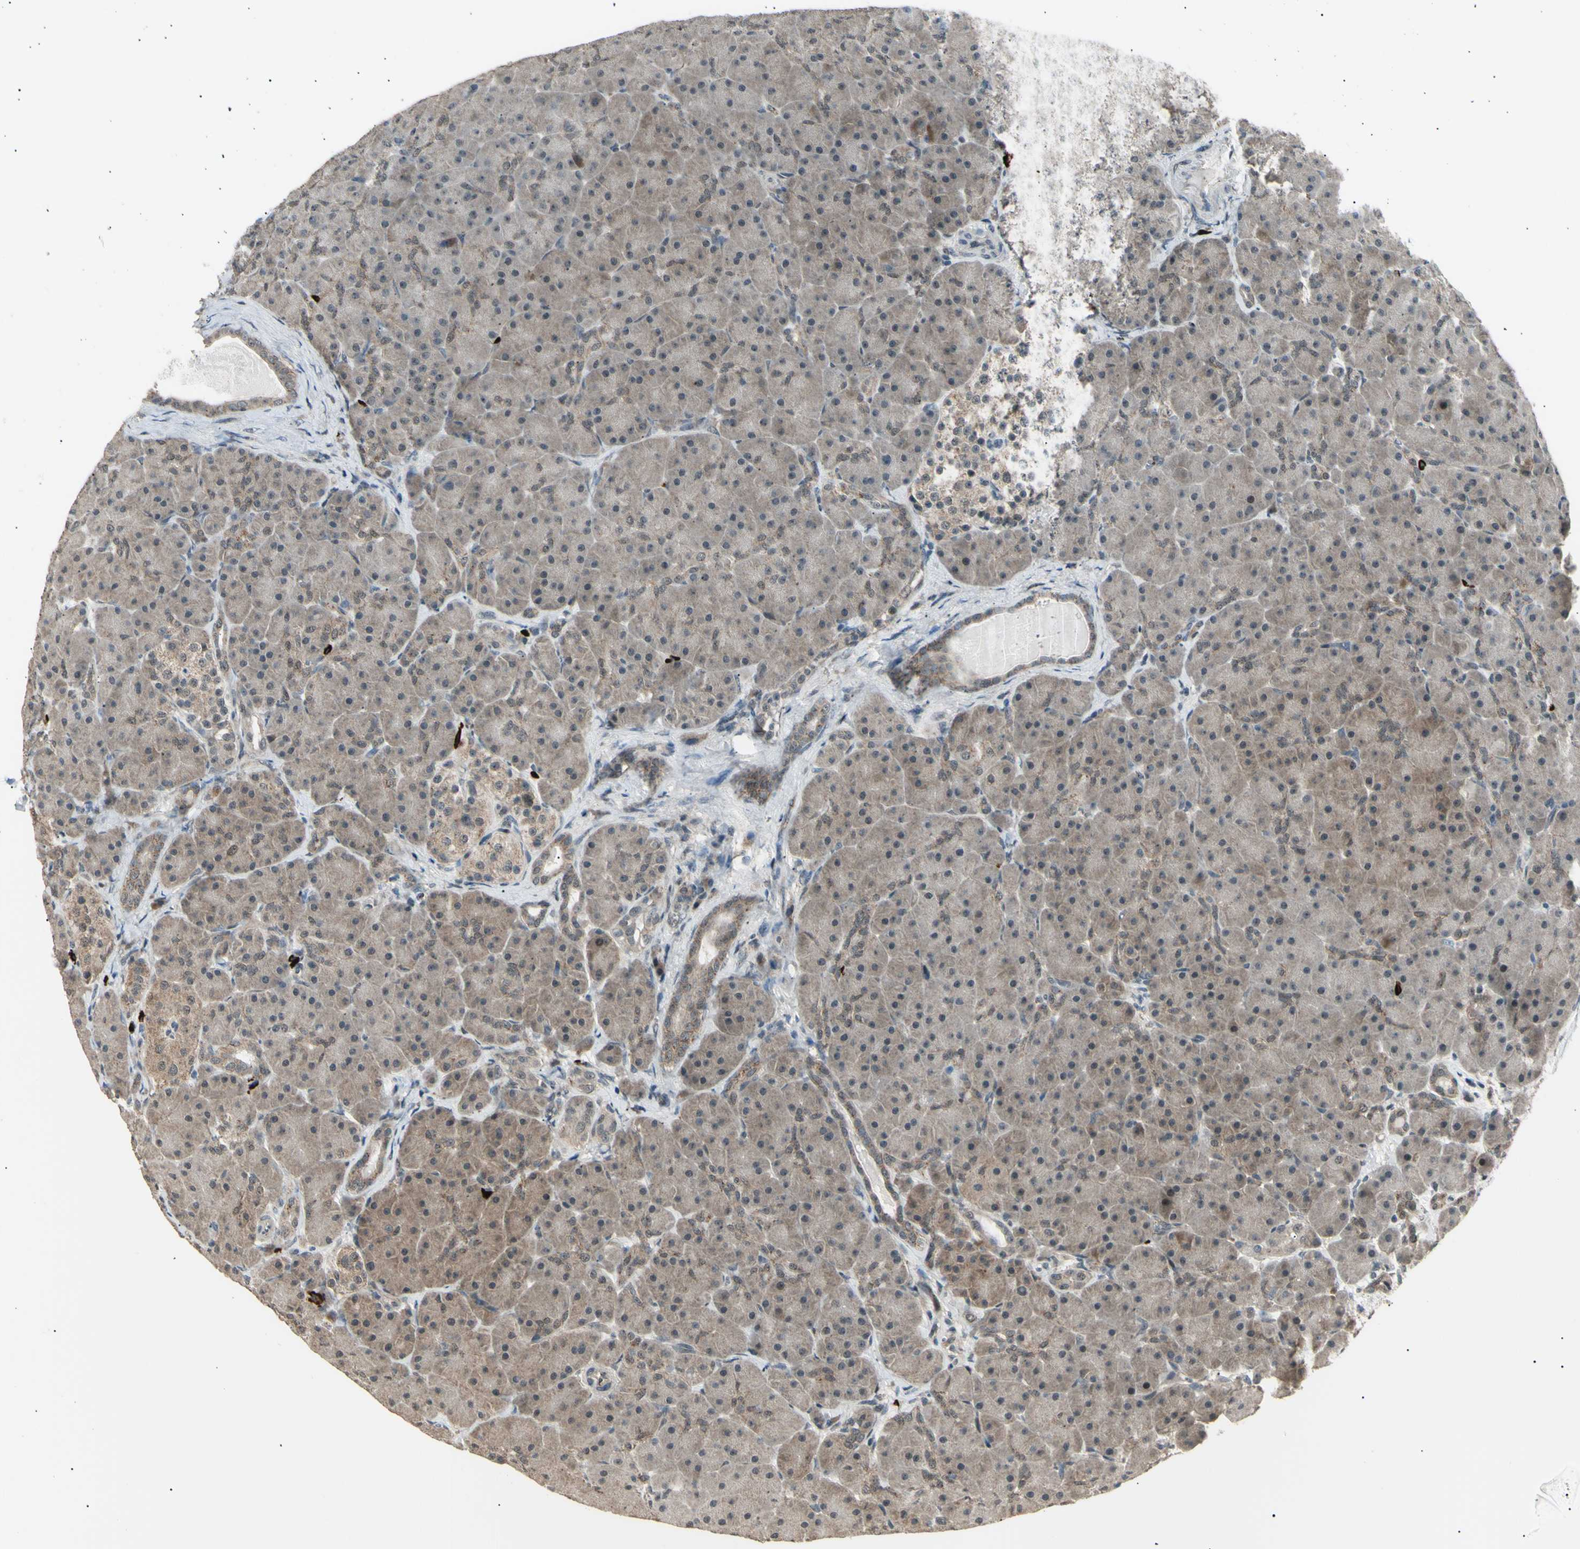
{"staining": {"intensity": "weak", "quantity": ">75%", "location": "cytoplasmic/membranous"}, "tissue": "pancreas", "cell_type": "Exocrine glandular cells", "image_type": "normal", "snomed": [{"axis": "morphology", "description": "Normal tissue, NOS"}, {"axis": "topography", "description": "Pancreas"}], "caption": "Immunohistochemical staining of unremarkable pancreas demonstrates >75% levels of weak cytoplasmic/membranous protein positivity in approximately >75% of exocrine glandular cells.", "gene": "NUAK2", "patient": {"sex": "male", "age": 66}}